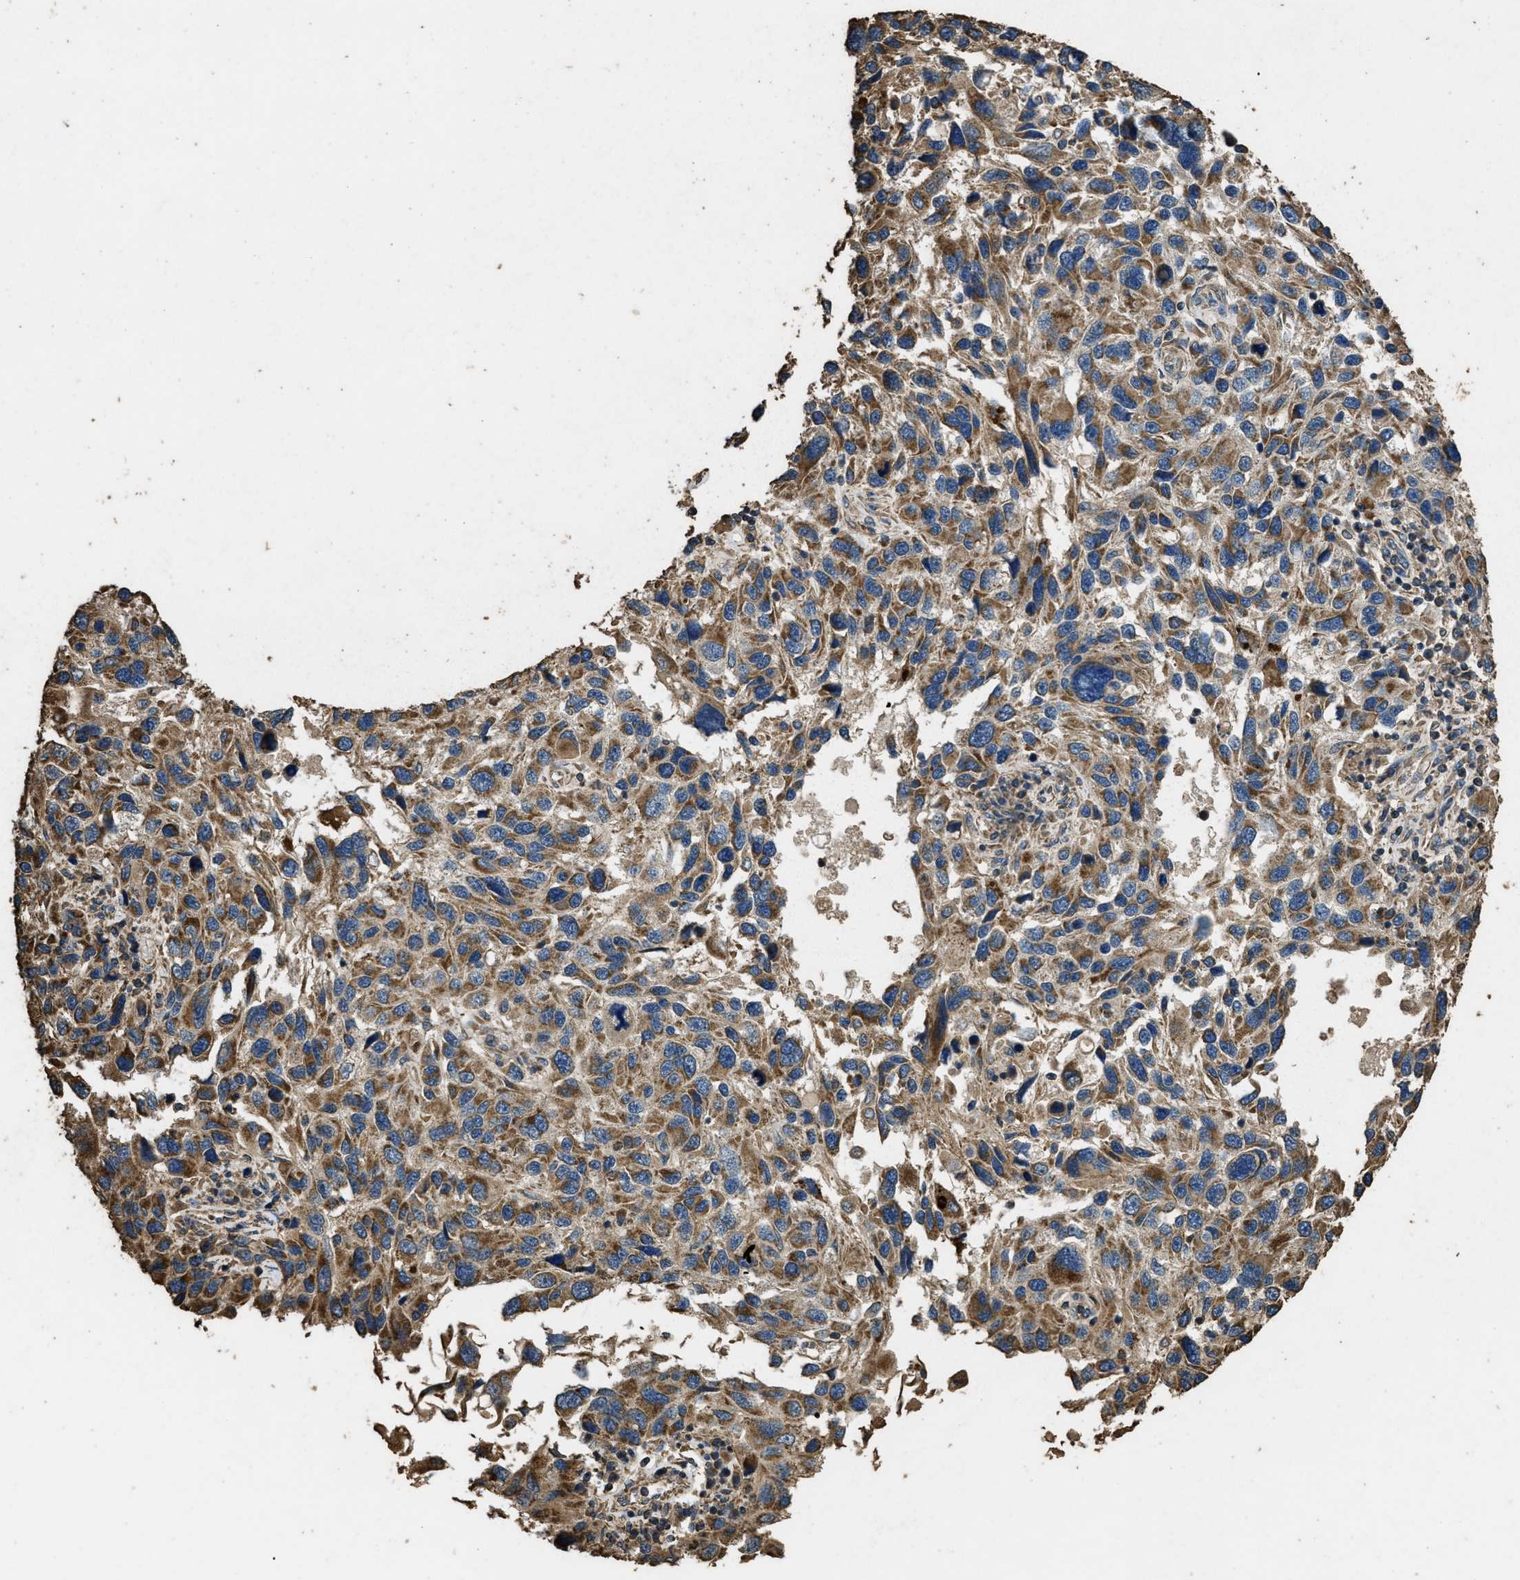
{"staining": {"intensity": "moderate", "quantity": ">75%", "location": "cytoplasmic/membranous"}, "tissue": "melanoma", "cell_type": "Tumor cells", "image_type": "cancer", "snomed": [{"axis": "morphology", "description": "Malignant melanoma, NOS"}, {"axis": "topography", "description": "Skin"}], "caption": "Immunohistochemical staining of human malignant melanoma demonstrates medium levels of moderate cytoplasmic/membranous protein positivity in approximately >75% of tumor cells.", "gene": "CYRIA", "patient": {"sex": "male", "age": 53}}